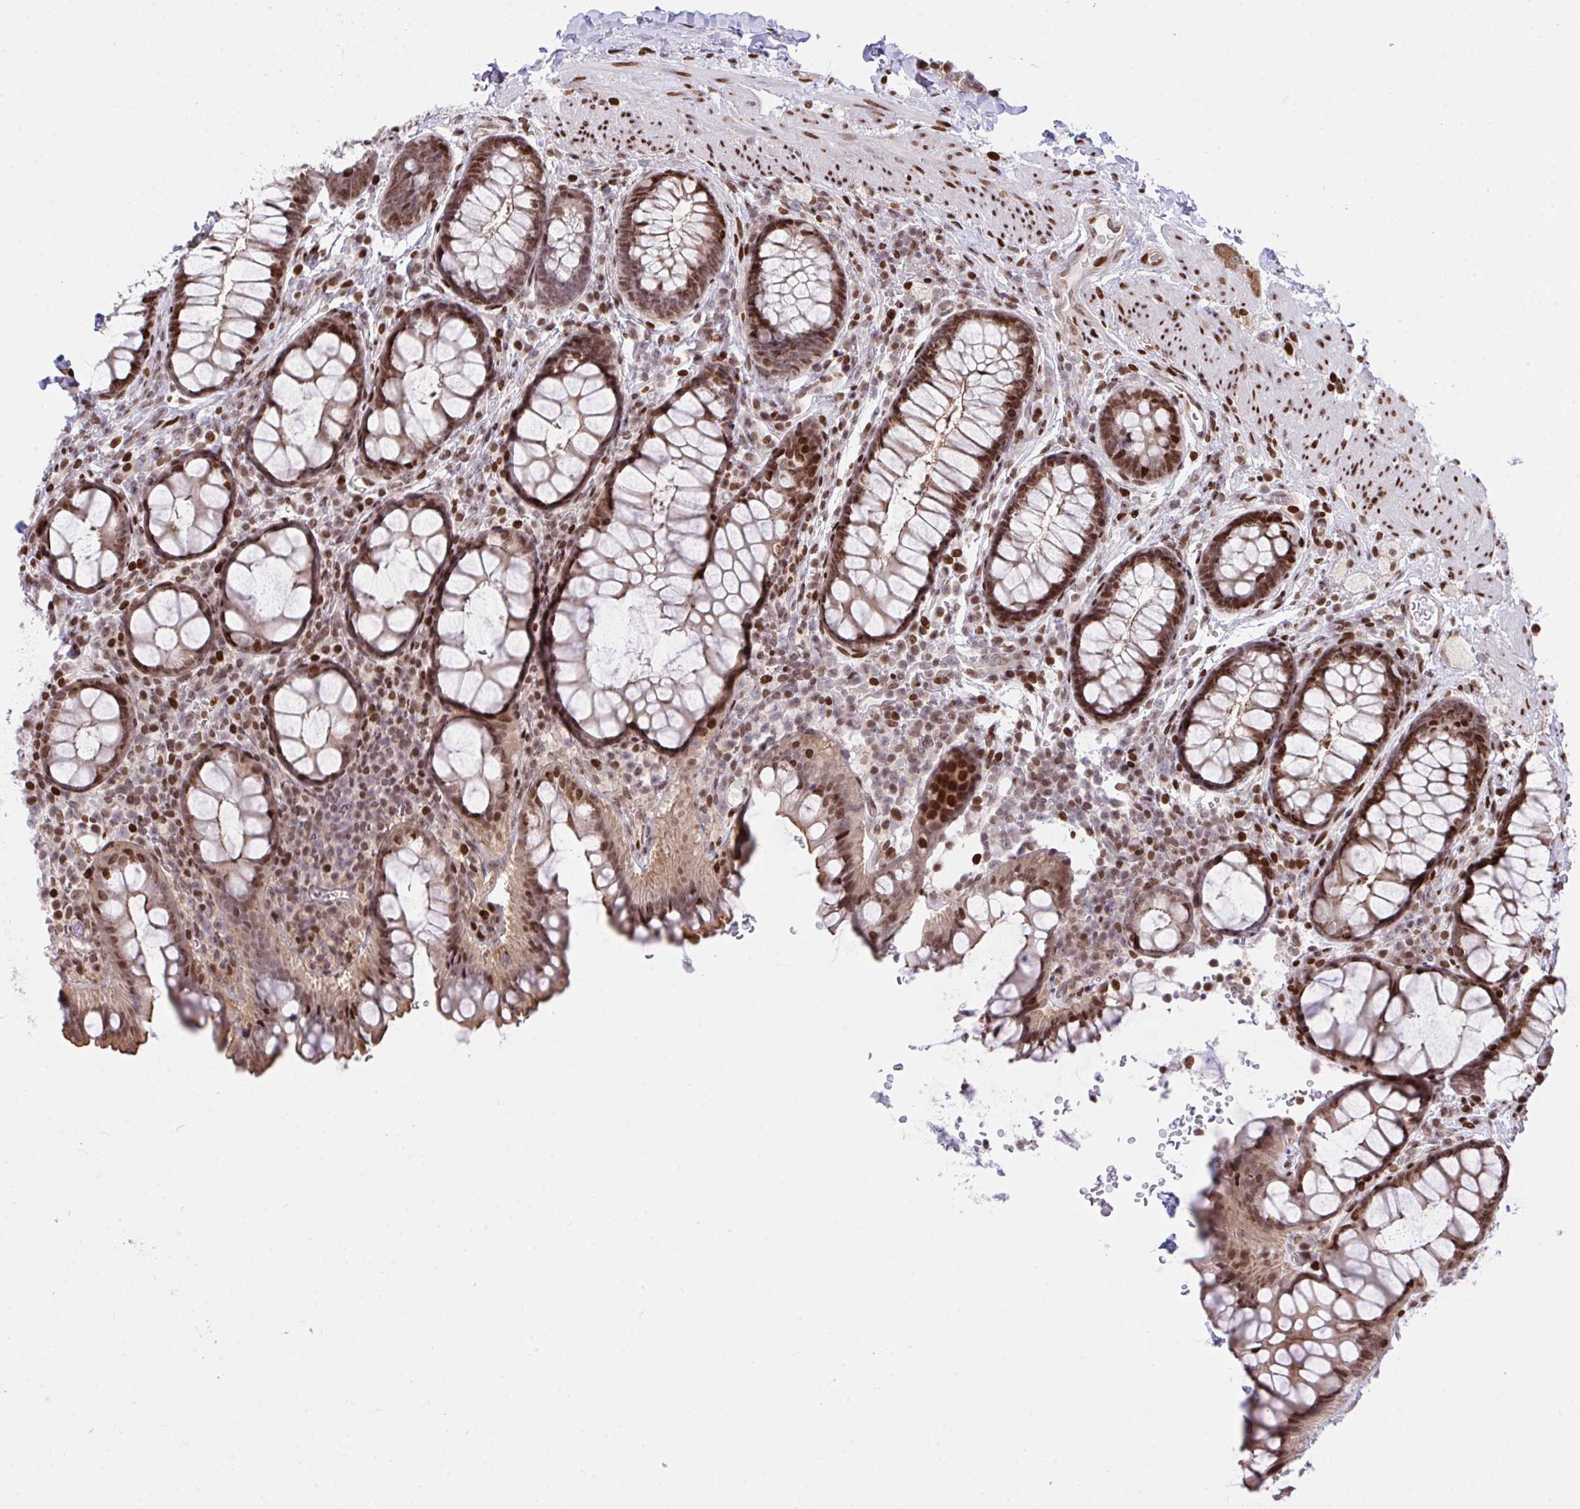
{"staining": {"intensity": "strong", "quantity": "25%-75%", "location": "cytoplasmic/membranous,nuclear"}, "tissue": "rectum", "cell_type": "Glandular cells", "image_type": "normal", "snomed": [{"axis": "morphology", "description": "Normal tissue, NOS"}, {"axis": "topography", "description": "Rectum"}, {"axis": "topography", "description": "Peripheral nerve tissue"}], "caption": "Immunohistochemical staining of normal human rectum displays 25%-75% levels of strong cytoplasmic/membranous,nuclear protein positivity in about 25%-75% of glandular cells.", "gene": "RAPGEF5", "patient": {"sex": "female", "age": 69}}